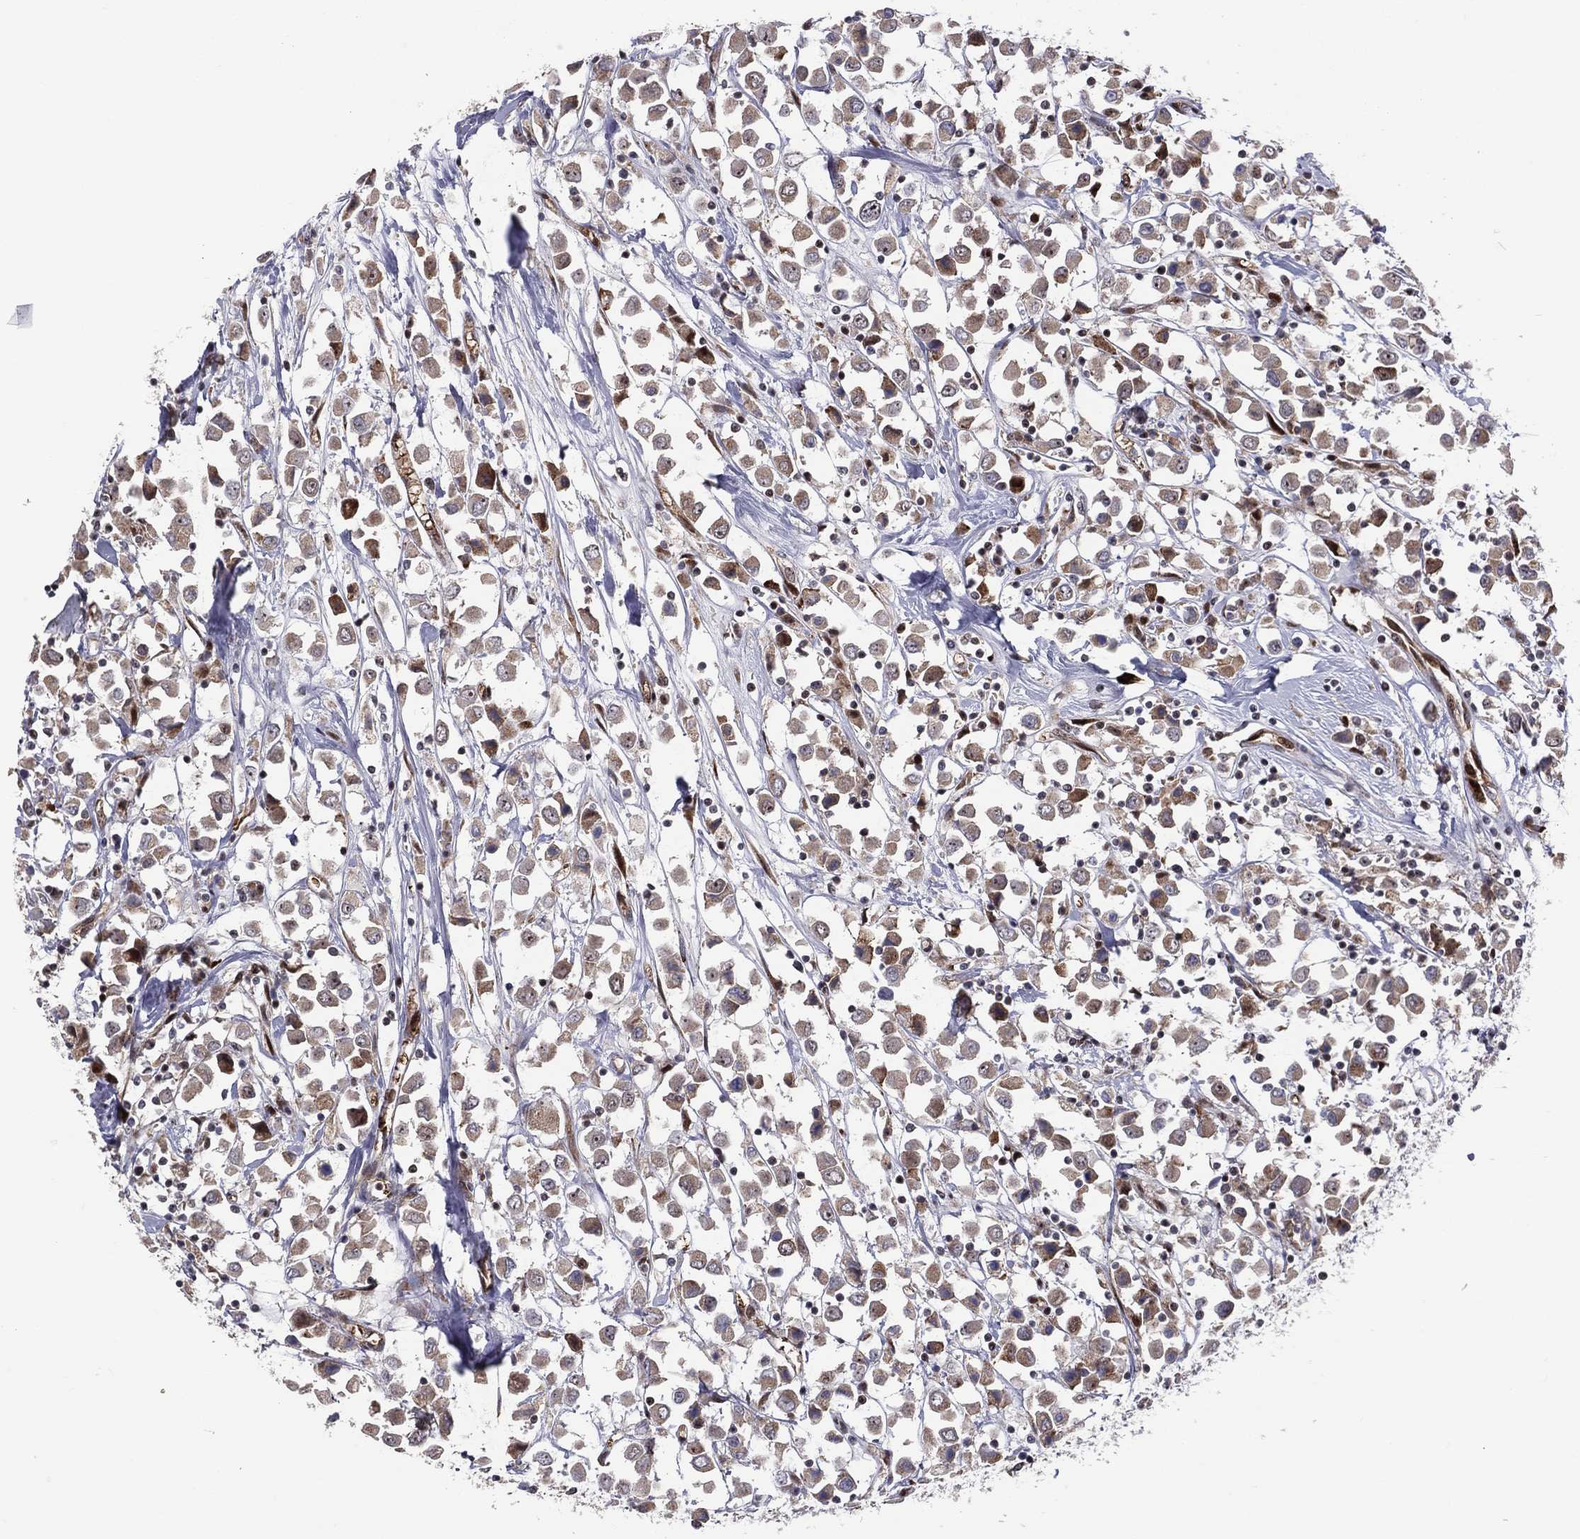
{"staining": {"intensity": "moderate", "quantity": "25%-75%", "location": "cytoplasmic/membranous"}, "tissue": "breast cancer", "cell_type": "Tumor cells", "image_type": "cancer", "snomed": [{"axis": "morphology", "description": "Duct carcinoma"}, {"axis": "topography", "description": "Breast"}], "caption": "DAB immunohistochemical staining of human infiltrating ductal carcinoma (breast) exhibits moderate cytoplasmic/membranous protein expression in about 25%-75% of tumor cells. (brown staining indicates protein expression, while blue staining denotes nuclei).", "gene": "VHL", "patient": {"sex": "female", "age": 61}}